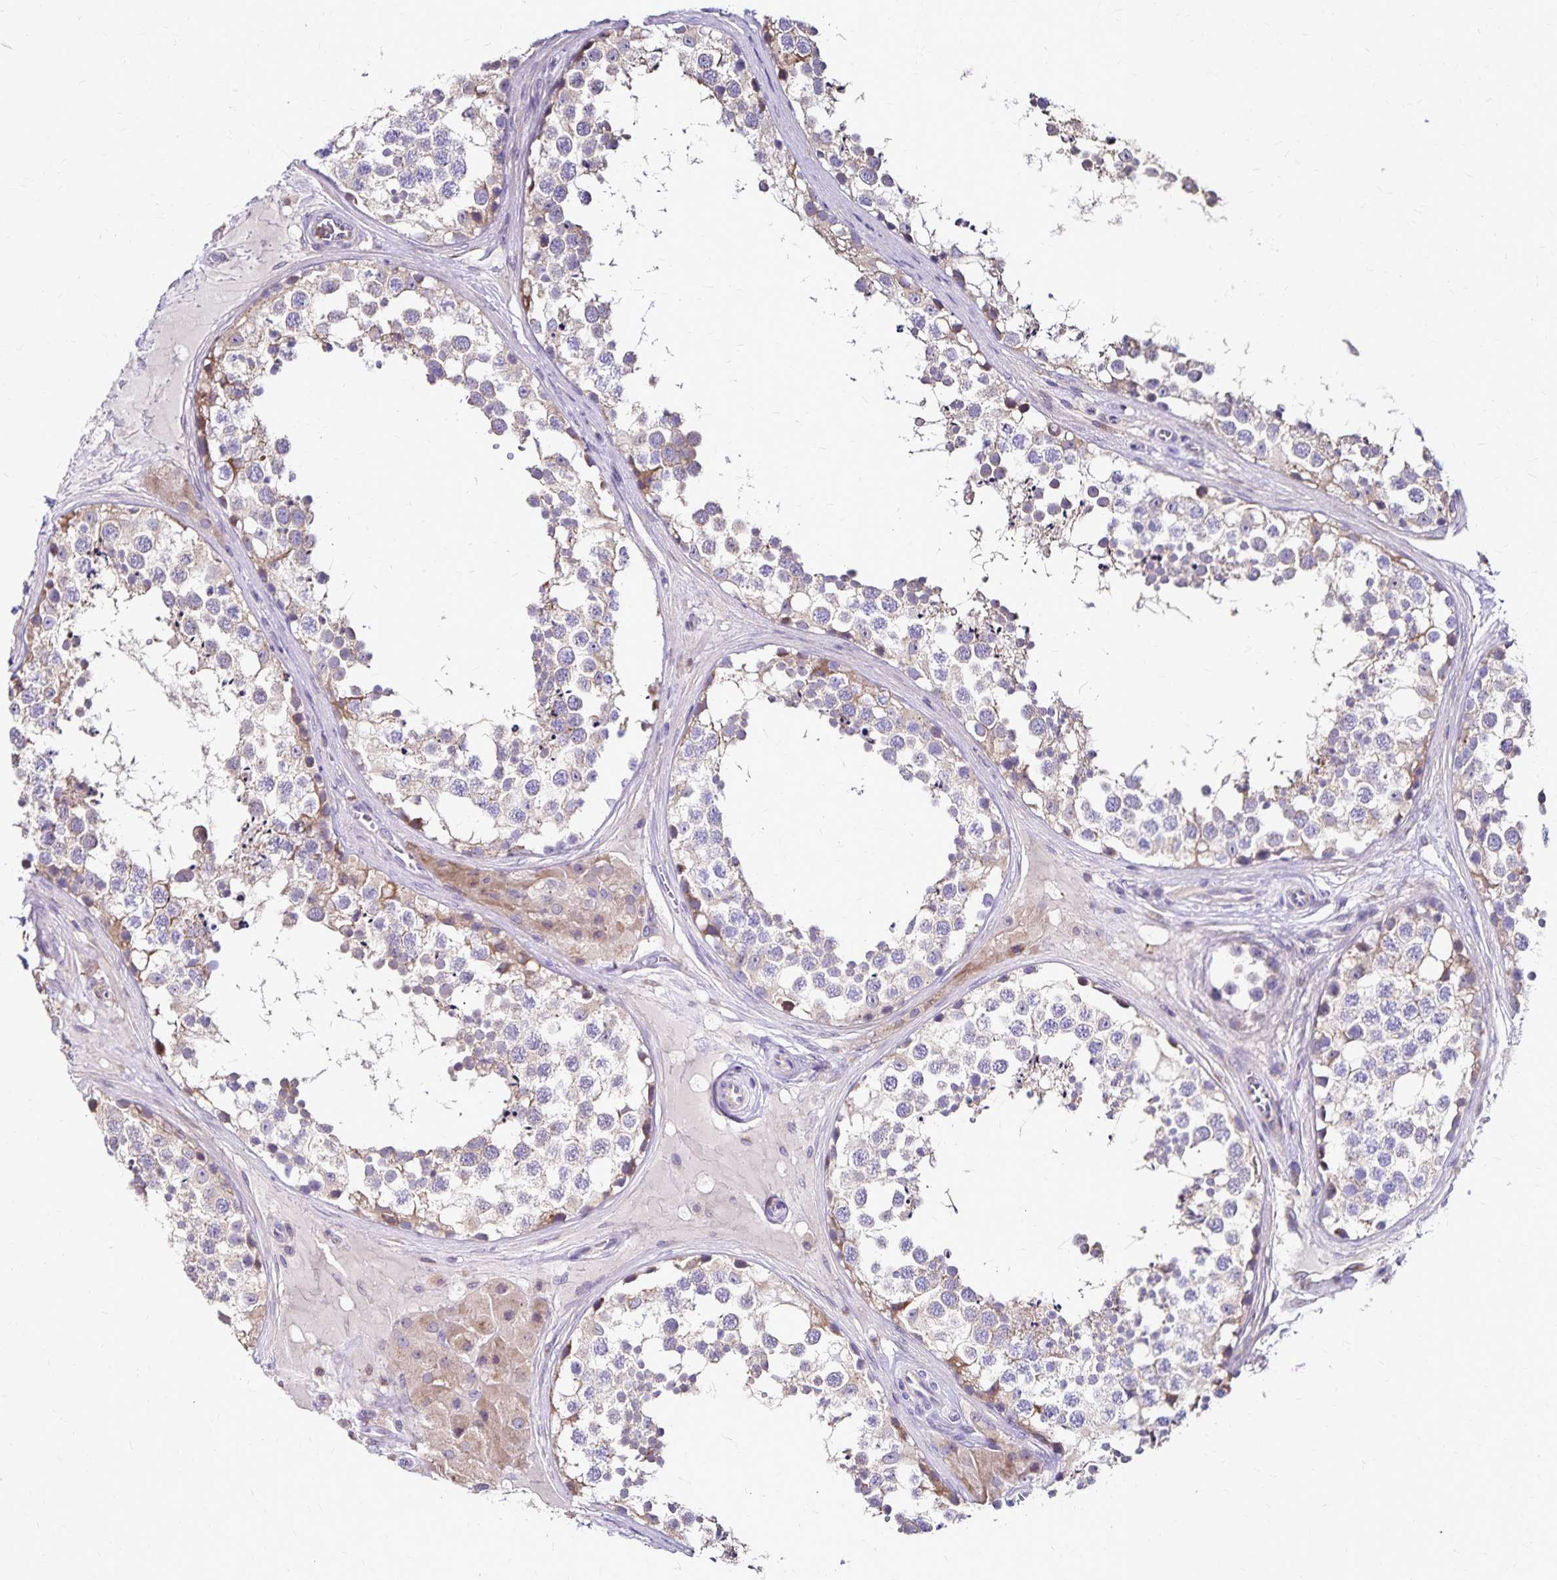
{"staining": {"intensity": "weak", "quantity": "<25%", "location": "cytoplasmic/membranous"}, "tissue": "testis", "cell_type": "Cells in seminiferous ducts", "image_type": "normal", "snomed": [{"axis": "morphology", "description": "Normal tissue, NOS"}, {"axis": "morphology", "description": "Seminoma, NOS"}, {"axis": "topography", "description": "Testis"}], "caption": "The image exhibits no significant positivity in cells in seminiferous ducts of testis.", "gene": "NAGPA", "patient": {"sex": "male", "age": 65}}